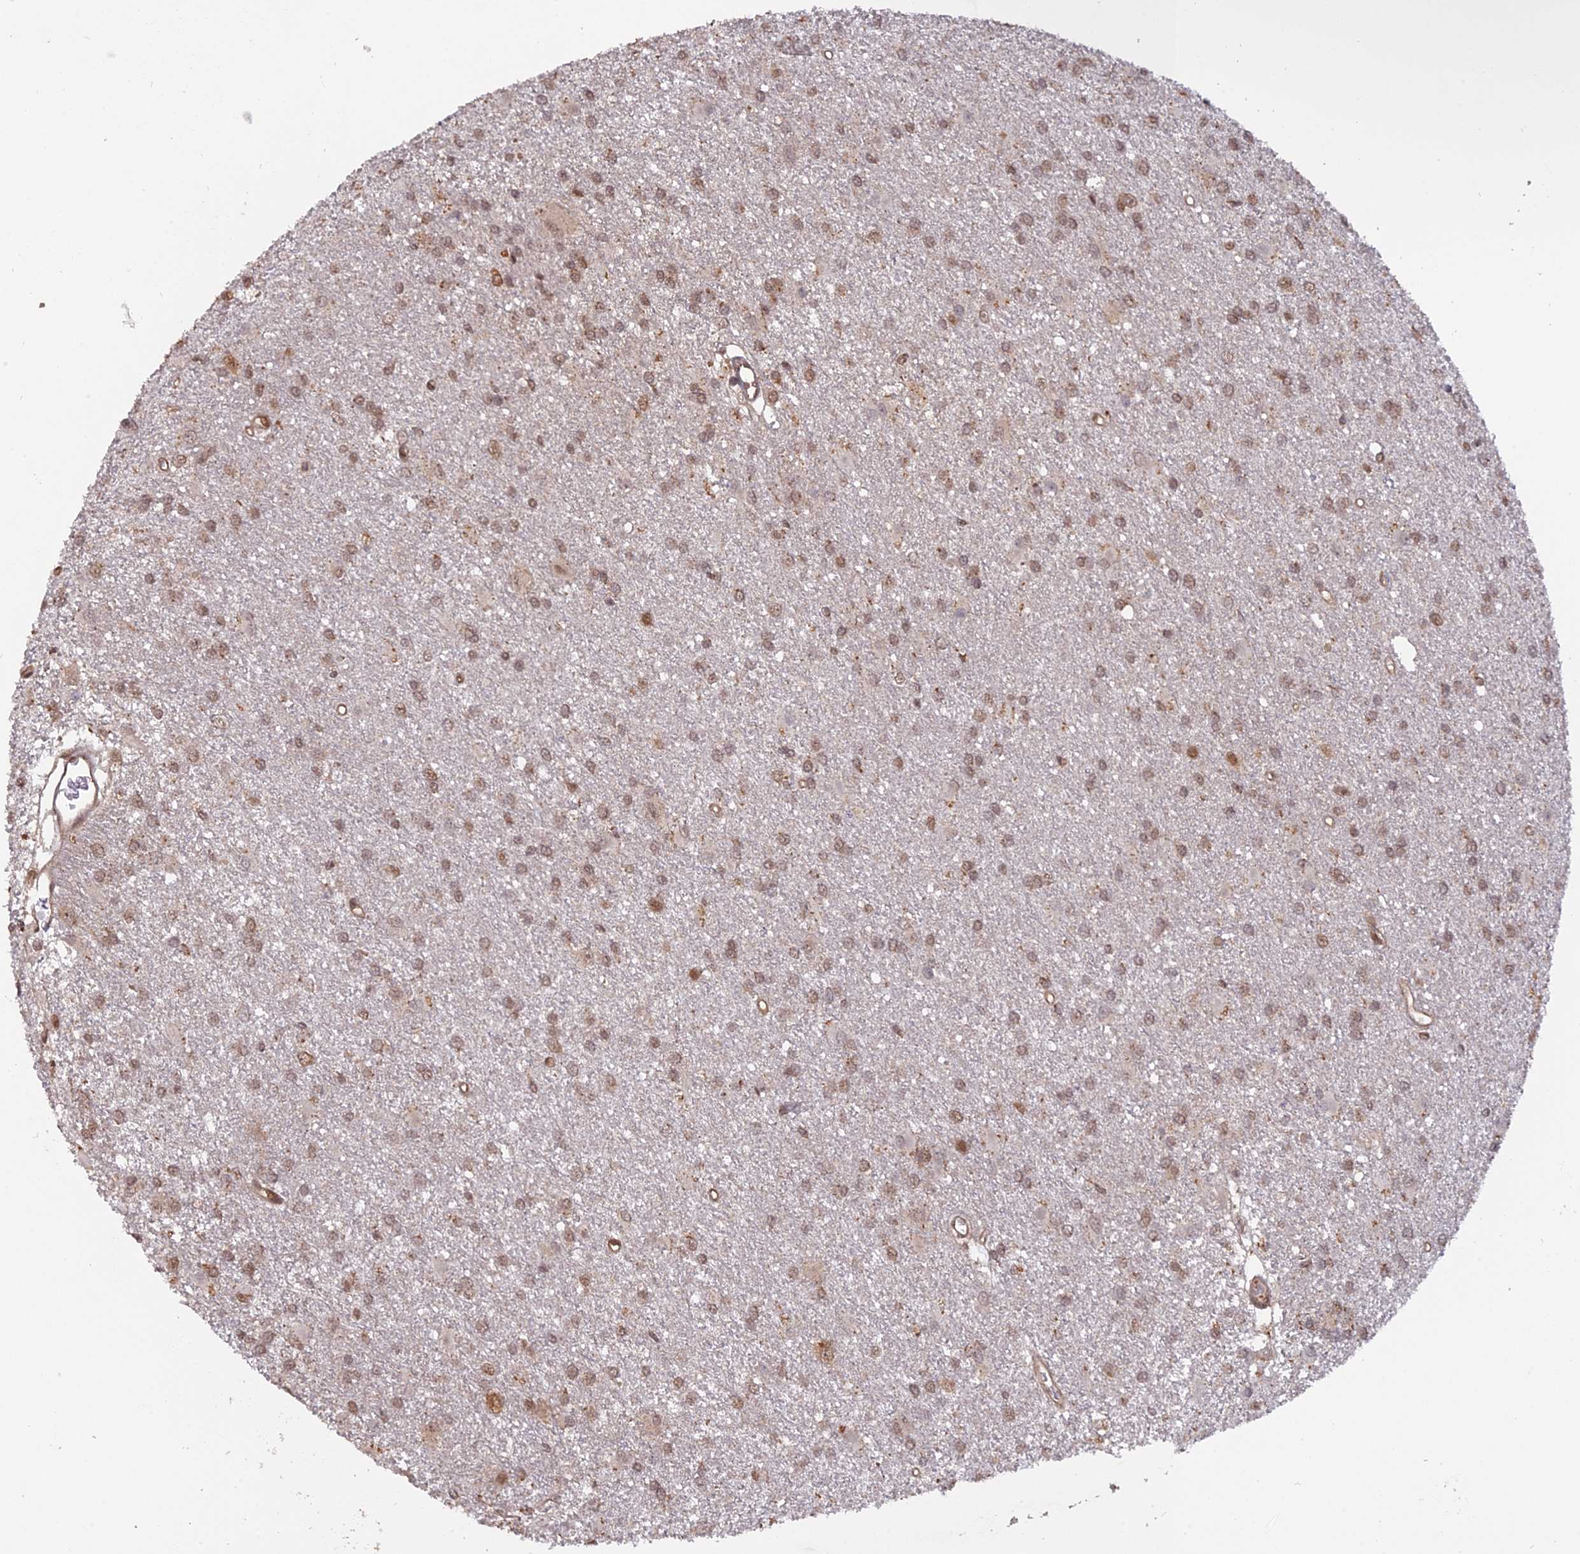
{"staining": {"intensity": "moderate", "quantity": ">75%", "location": "nuclear"}, "tissue": "glioma", "cell_type": "Tumor cells", "image_type": "cancer", "snomed": [{"axis": "morphology", "description": "Glioma, malignant, High grade"}, {"axis": "topography", "description": "Brain"}], "caption": "IHC staining of malignant high-grade glioma, which reveals medium levels of moderate nuclear expression in about >75% of tumor cells indicating moderate nuclear protein staining. The staining was performed using DAB (brown) for protein detection and nuclei were counterstained in hematoxylin (blue).", "gene": "PKIG", "patient": {"sex": "female", "age": 50}}